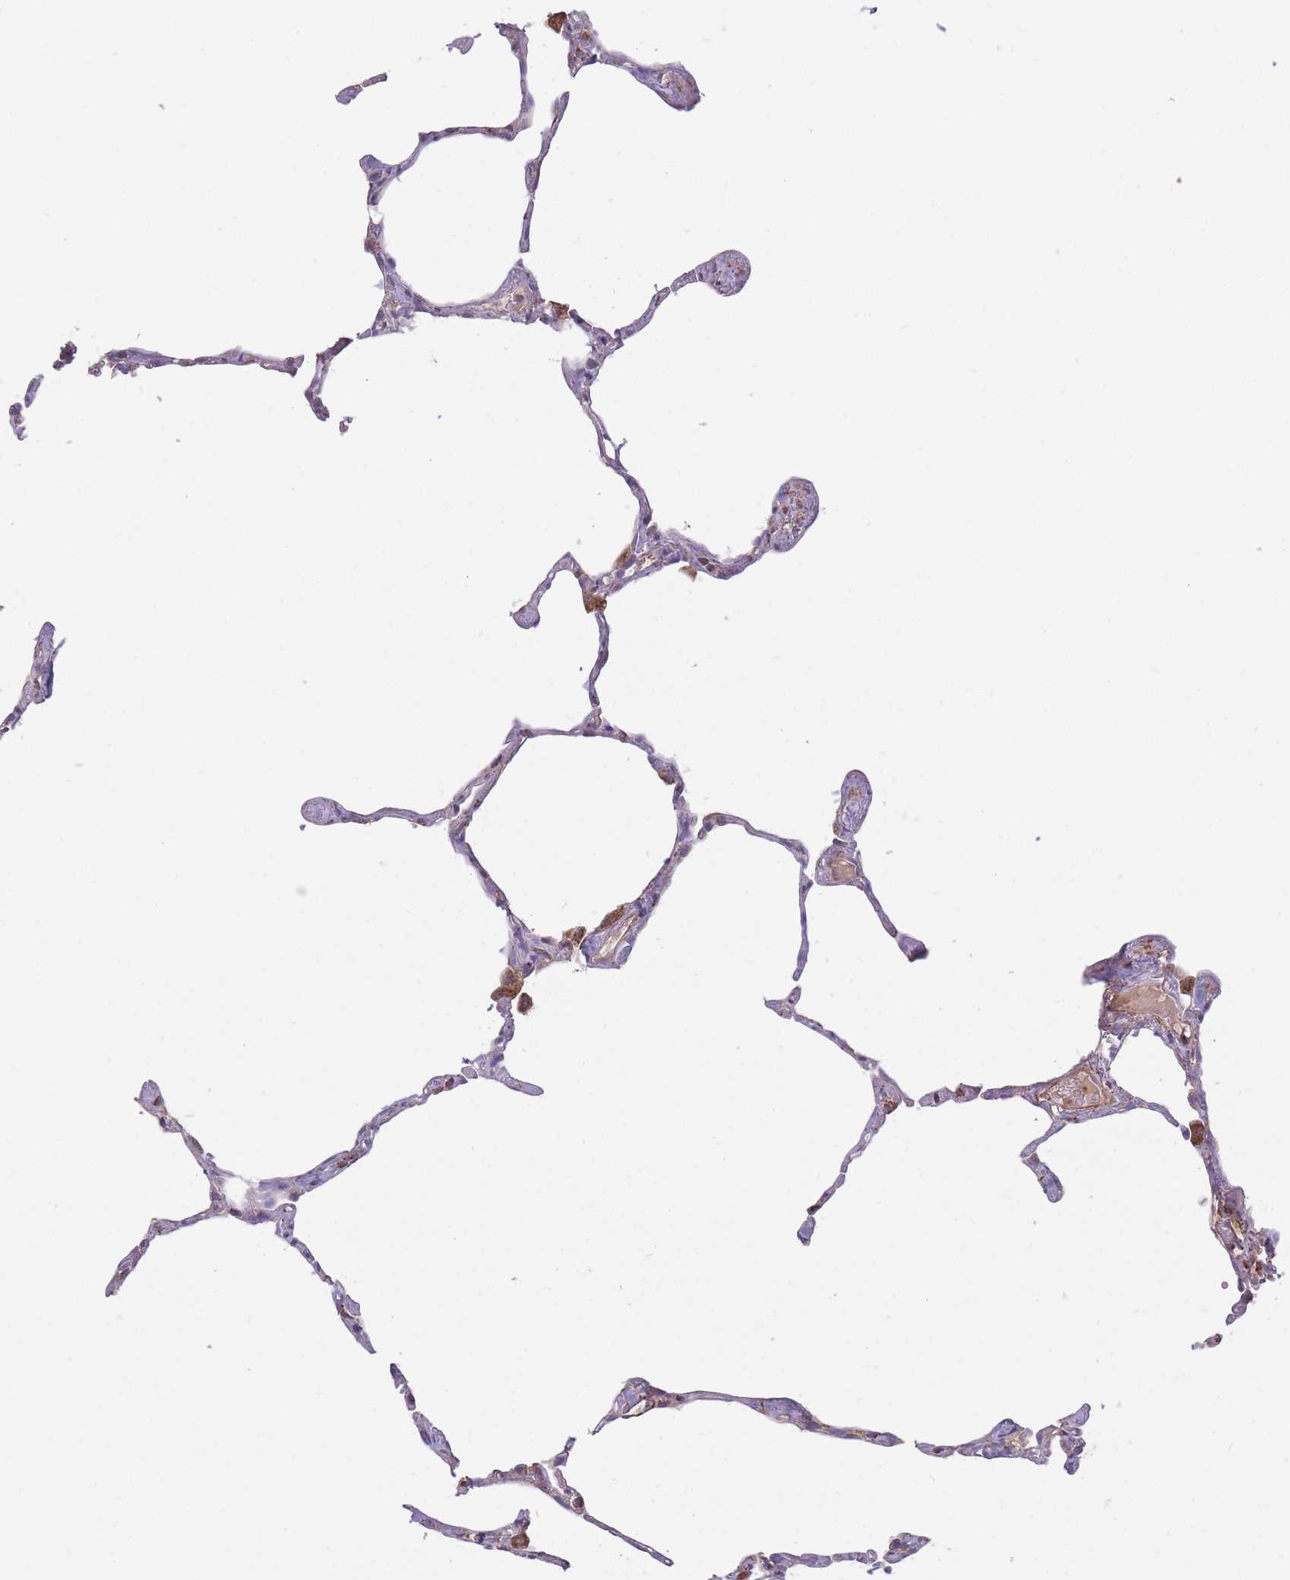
{"staining": {"intensity": "moderate", "quantity": "<25%", "location": "cytoplasmic/membranous"}, "tissue": "lung", "cell_type": "Alveolar cells", "image_type": "normal", "snomed": [{"axis": "morphology", "description": "Normal tissue, NOS"}, {"axis": "topography", "description": "Lung"}], "caption": "Lung stained for a protein (brown) shows moderate cytoplasmic/membranous positive positivity in approximately <25% of alveolar cells.", "gene": "KIF16B", "patient": {"sex": "male", "age": 65}}